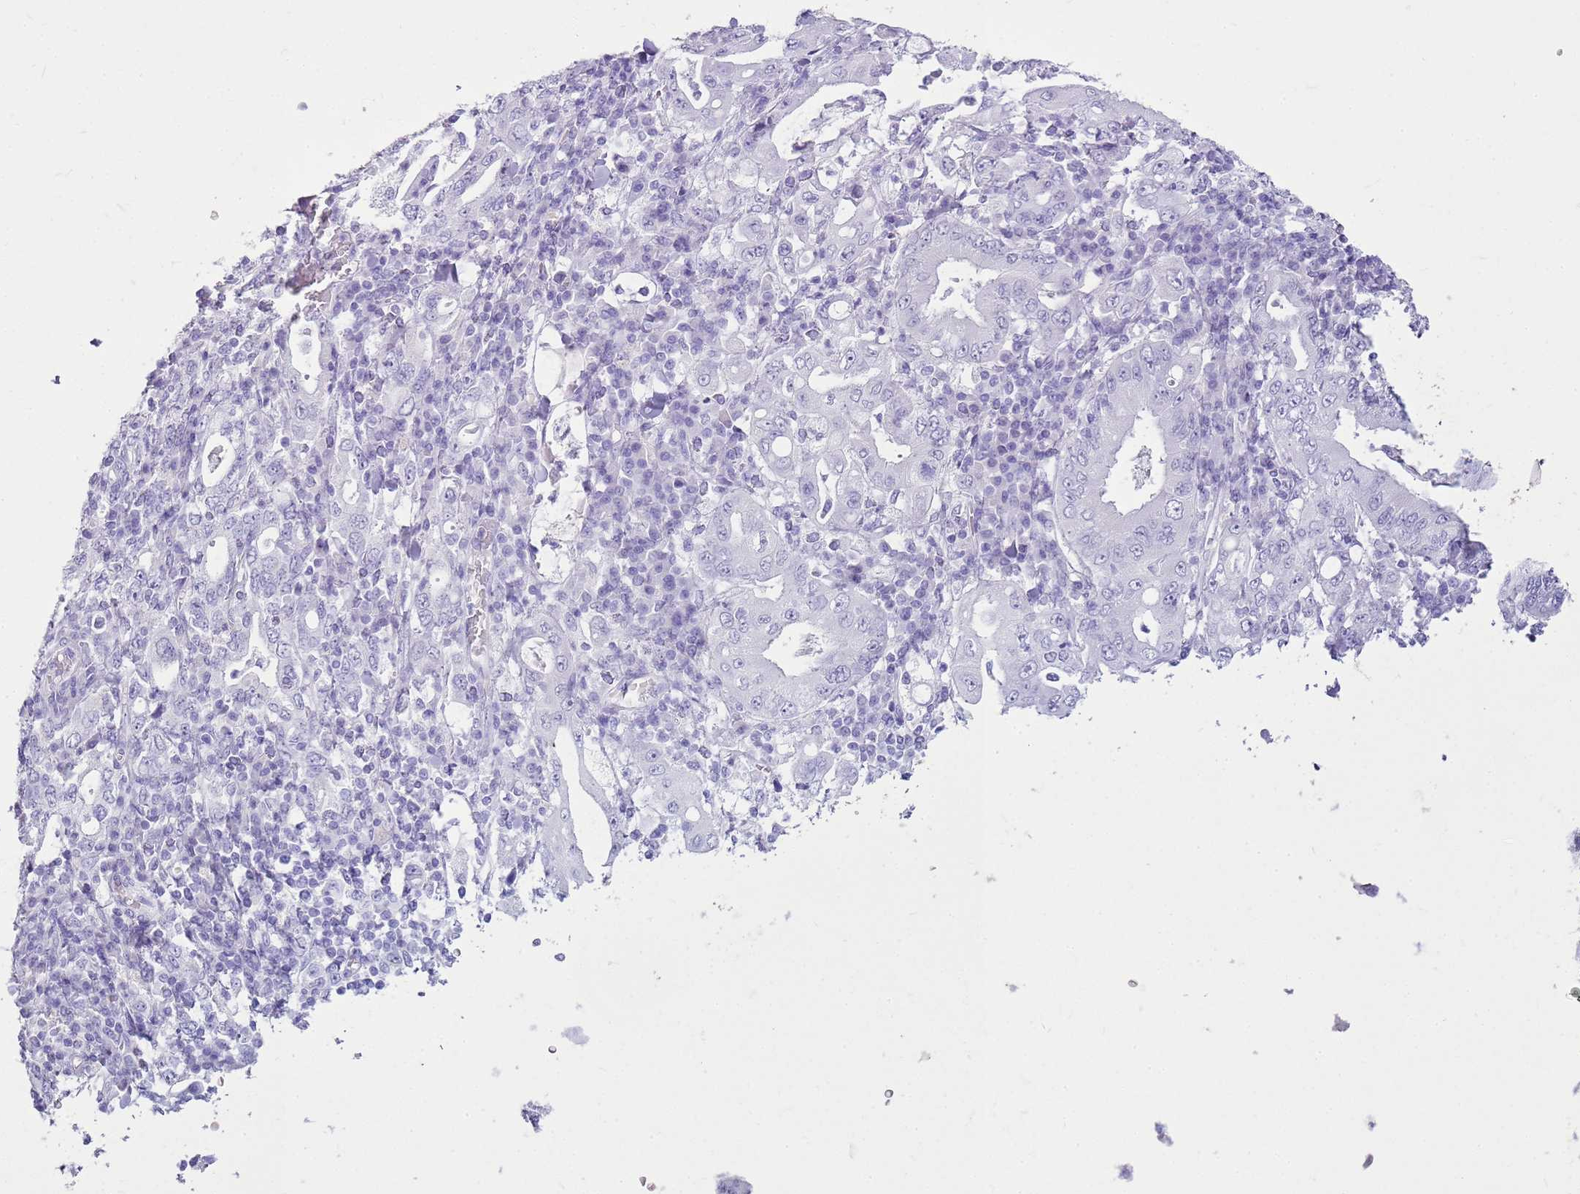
{"staining": {"intensity": "negative", "quantity": "none", "location": "none"}, "tissue": "stomach cancer", "cell_type": "Tumor cells", "image_type": "cancer", "snomed": [{"axis": "morphology", "description": "Normal tissue, NOS"}, {"axis": "morphology", "description": "Adenocarcinoma, NOS"}, {"axis": "topography", "description": "Esophagus"}, {"axis": "topography", "description": "Stomach, upper"}, {"axis": "topography", "description": "Peripheral nerve tissue"}], "caption": "The immunohistochemistry (IHC) photomicrograph has no significant positivity in tumor cells of adenocarcinoma (stomach) tissue.", "gene": "CA8", "patient": {"sex": "male", "age": 62}}